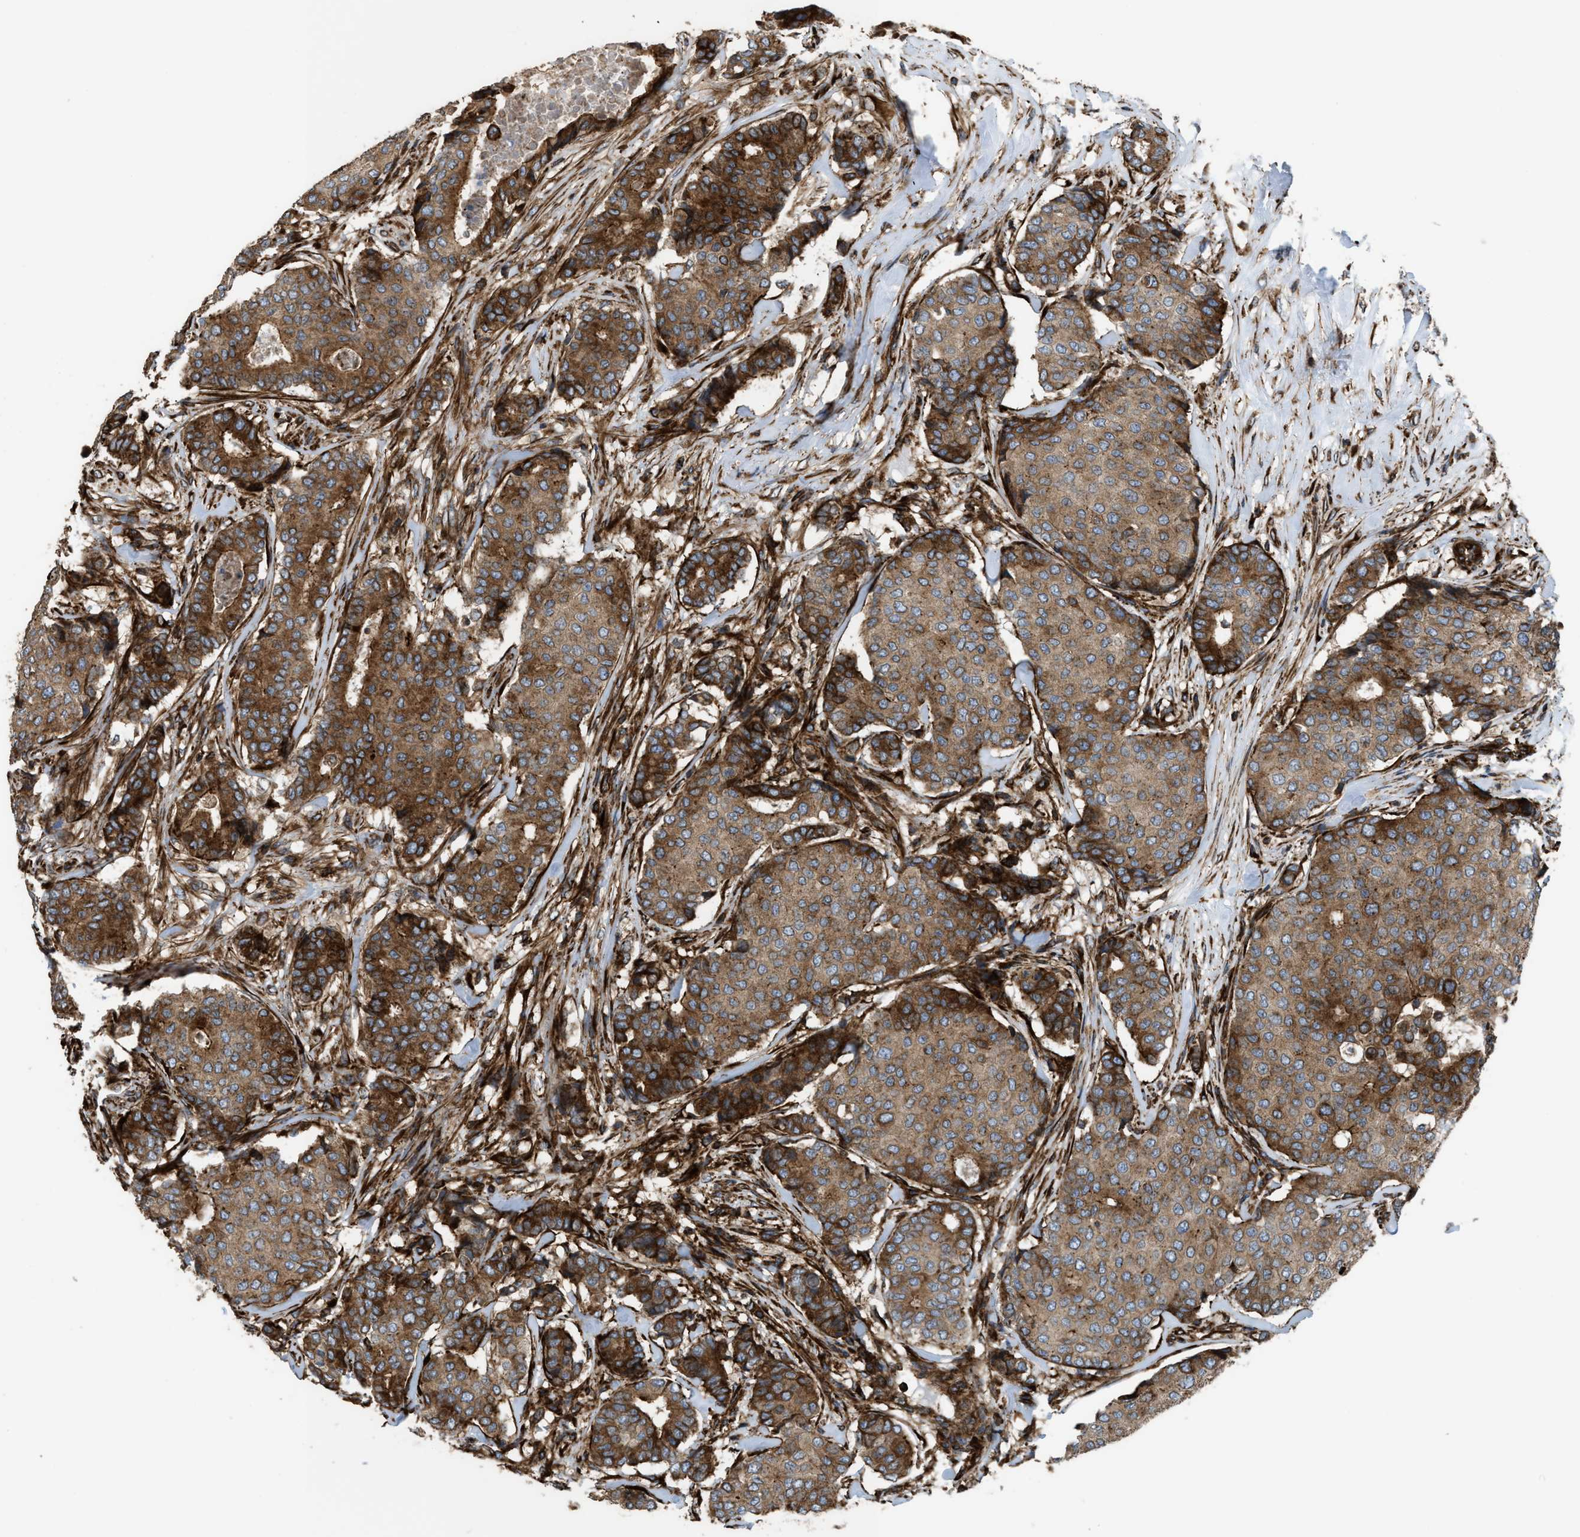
{"staining": {"intensity": "strong", "quantity": ">75%", "location": "cytoplasmic/membranous"}, "tissue": "breast cancer", "cell_type": "Tumor cells", "image_type": "cancer", "snomed": [{"axis": "morphology", "description": "Duct carcinoma"}, {"axis": "topography", "description": "Breast"}], "caption": "A high-resolution histopathology image shows IHC staining of breast infiltrating ductal carcinoma, which demonstrates strong cytoplasmic/membranous staining in about >75% of tumor cells. (Brightfield microscopy of DAB IHC at high magnification).", "gene": "EGLN1", "patient": {"sex": "female", "age": 75}}